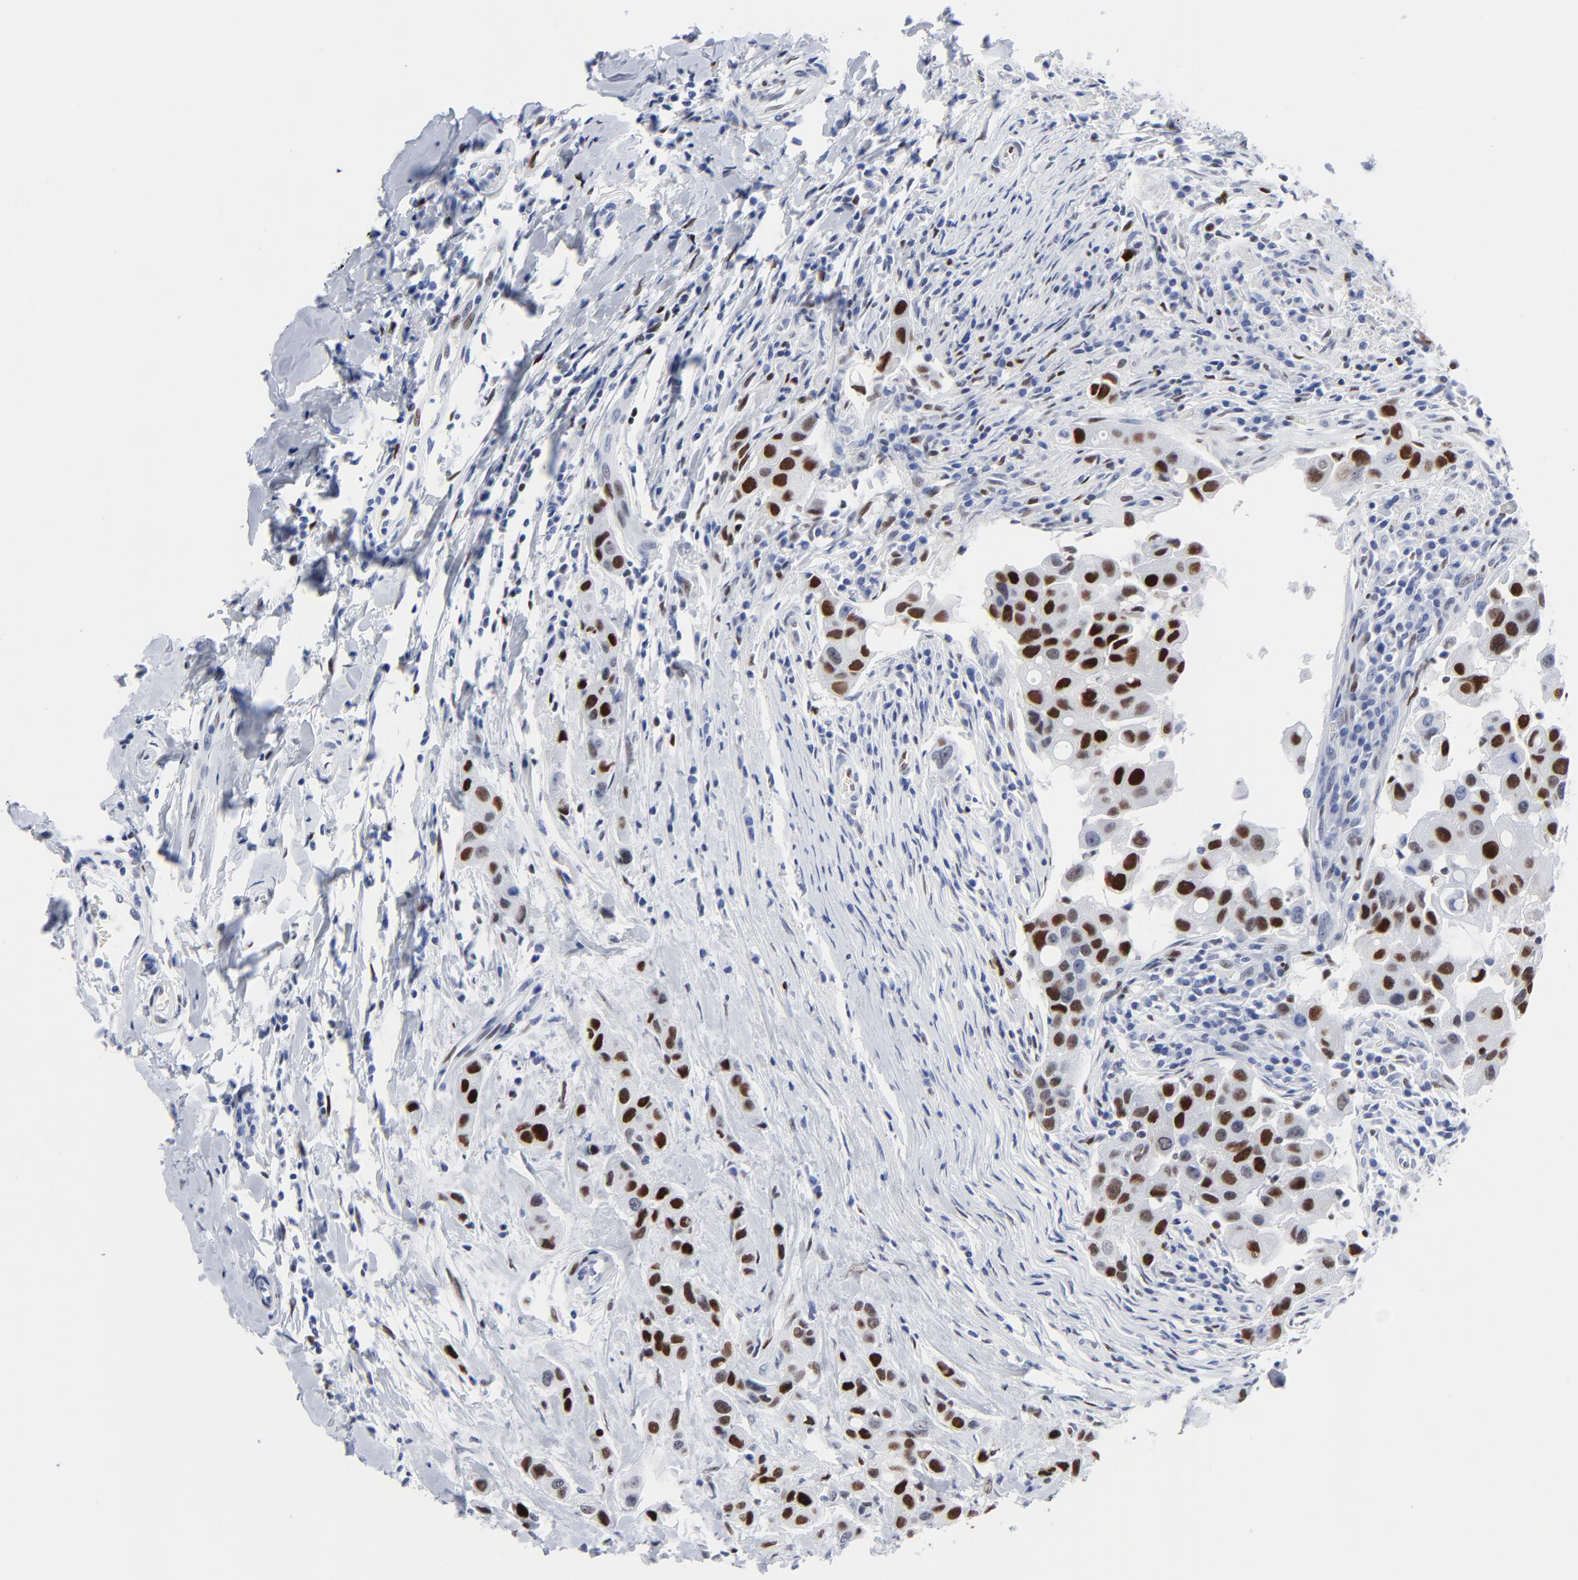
{"staining": {"intensity": "strong", "quantity": "25%-75%", "location": "nuclear"}, "tissue": "breast cancer", "cell_type": "Tumor cells", "image_type": "cancer", "snomed": [{"axis": "morphology", "description": "Duct carcinoma"}, {"axis": "topography", "description": "Breast"}], "caption": "This is an image of immunohistochemistry (IHC) staining of breast cancer, which shows strong positivity in the nuclear of tumor cells.", "gene": "JUN", "patient": {"sex": "female", "age": 27}}